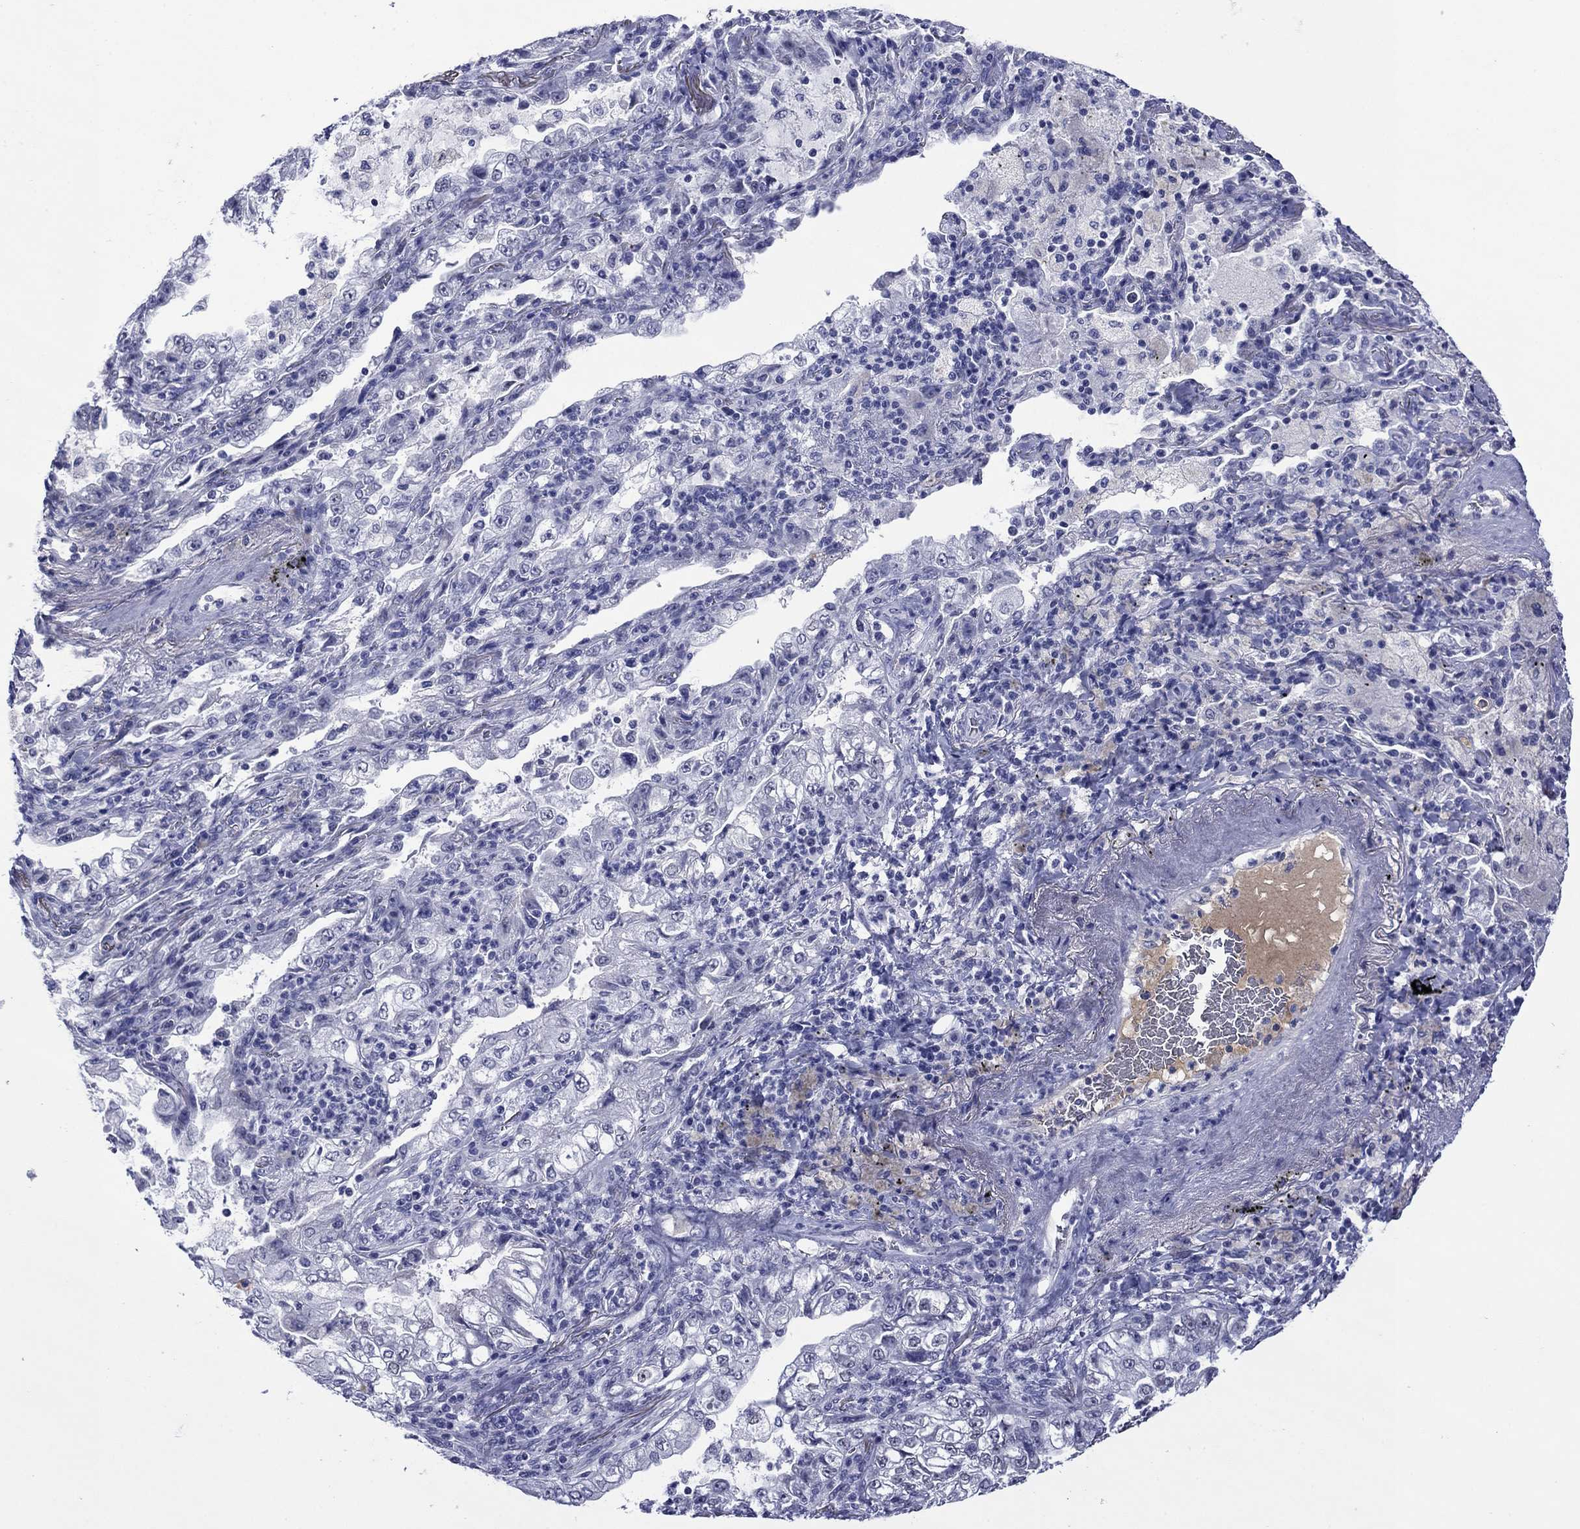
{"staining": {"intensity": "negative", "quantity": "none", "location": "none"}, "tissue": "lung cancer", "cell_type": "Tumor cells", "image_type": "cancer", "snomed": [{"axis": "morphology", "description": "Adenocarcinoma, NOS"}, {"axis": "topography", "description": "Lung"}], "caption": "A histopathology image of human lung adenocarcinoma is negative for staining in tumor cells.", "gene": "APOA2", "patient": {"sex": "female", "age": 73}}